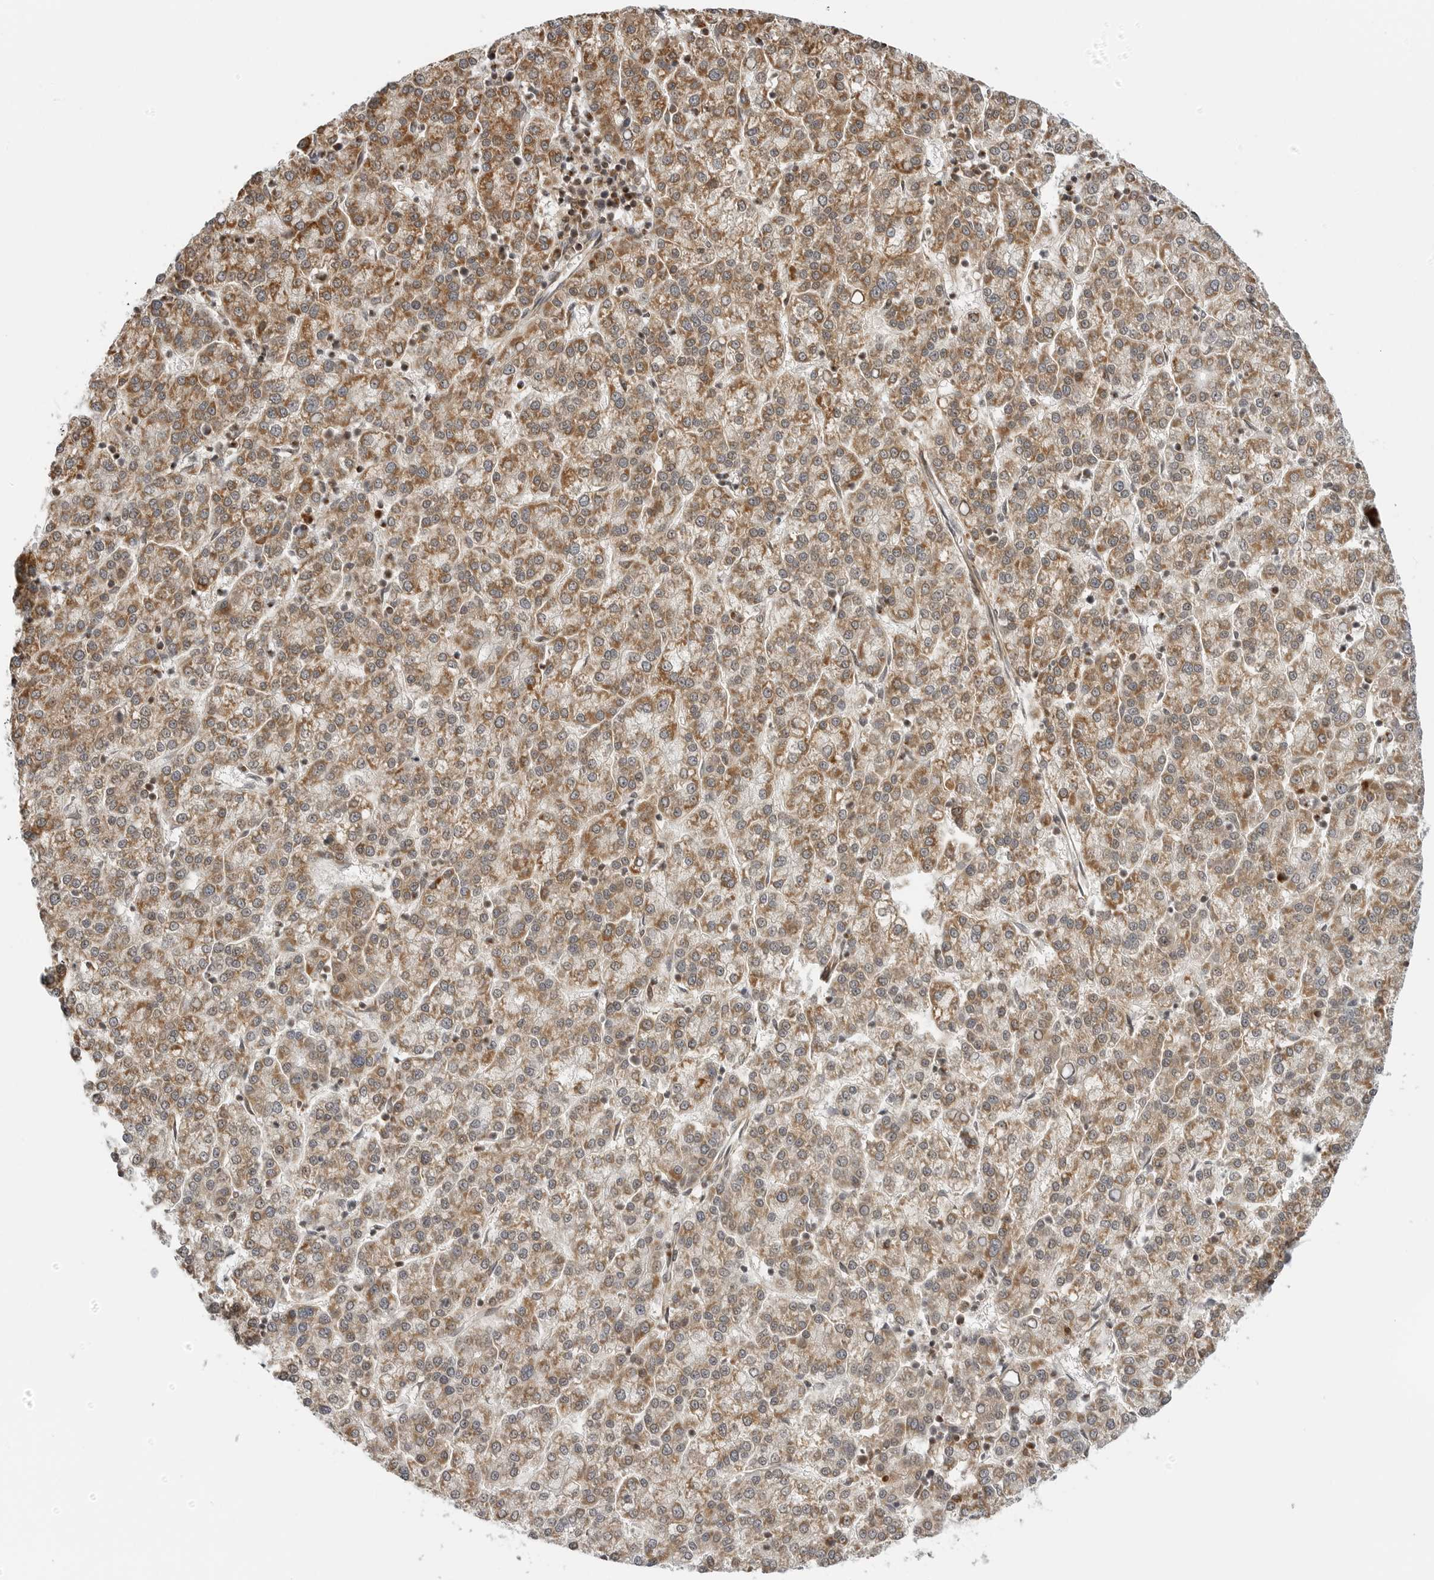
{"staining": {"intensity": "moderate", "quantity": ">75%", "location": "cytoplasmic/membranous"}, "tissue": "liver cancer", "cell_type": "Tumor cells", "image_type": "cancer", "snomed": [{"axis": "morphology", "description": "Carcinoma, Hepatocellular, NOS"}, {"axis": "topography", "description": "Liver"}], "caption": "Liver cancer stained for a protein (brown) reveals moderate cytoplasmic/membranous positive positivity in about >75% of tumor cells.", "gene": "PEX2", "patient": {"sex": "female", "age": 58}}